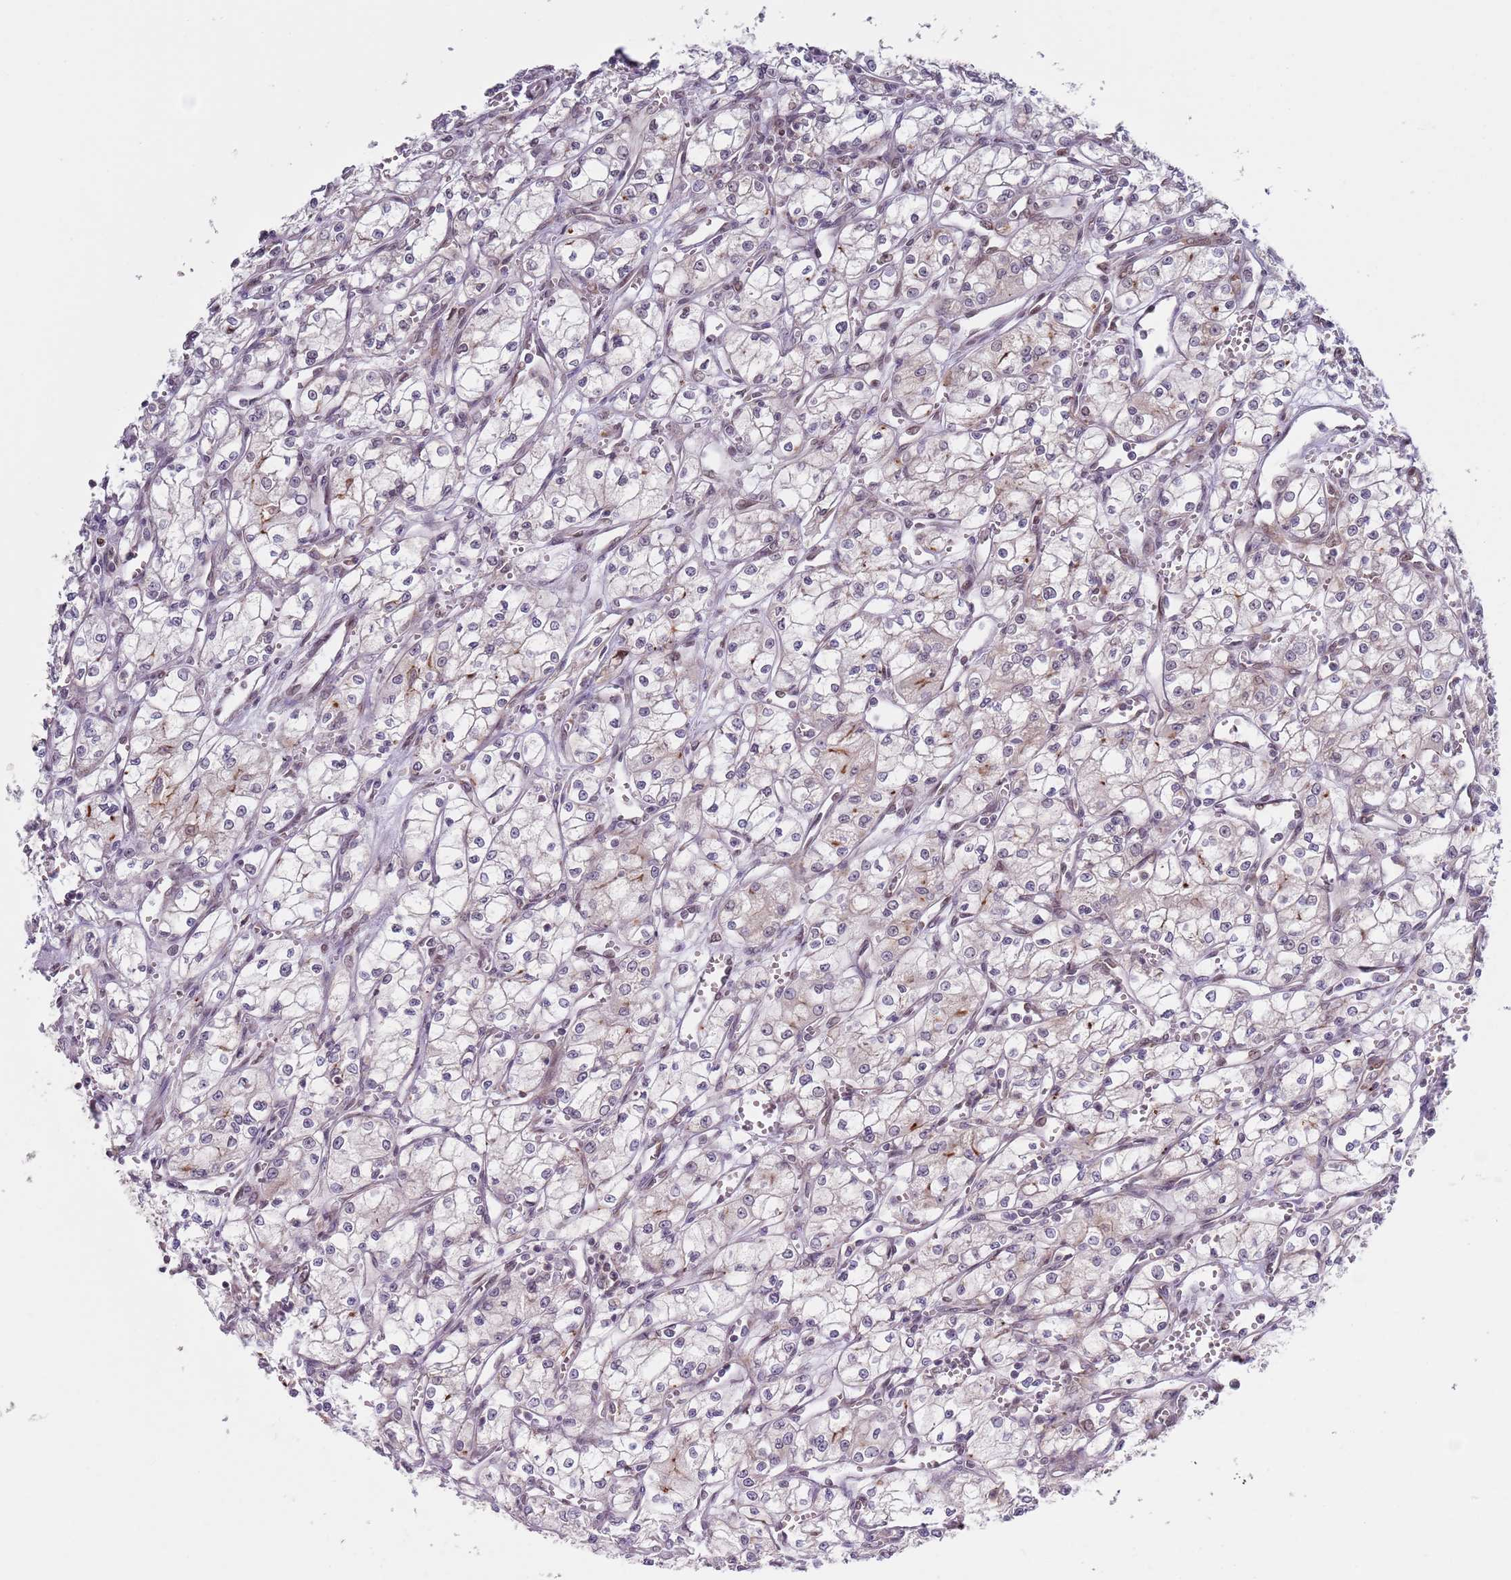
{"staining": {"intensity": "weak", "quantity": "<25%", "location": "cytoplasmic/membranous"}, "tissue": "renal cancer", "cell_type": "Tumor cells", "image_type": "cancer", "snomed": [{"axis": "morphology", "description": "Adenocarcinoma, NOS"}, {"axis": "topography", "description": "Kidney"}], "caption": "This is a histopathology image of IHC staining of renal cancer (adenocarcinoma), which shows no expression in tumor cells.", "gene": "SLC25A32", "patient": {"sex": "male", "age": 59}}